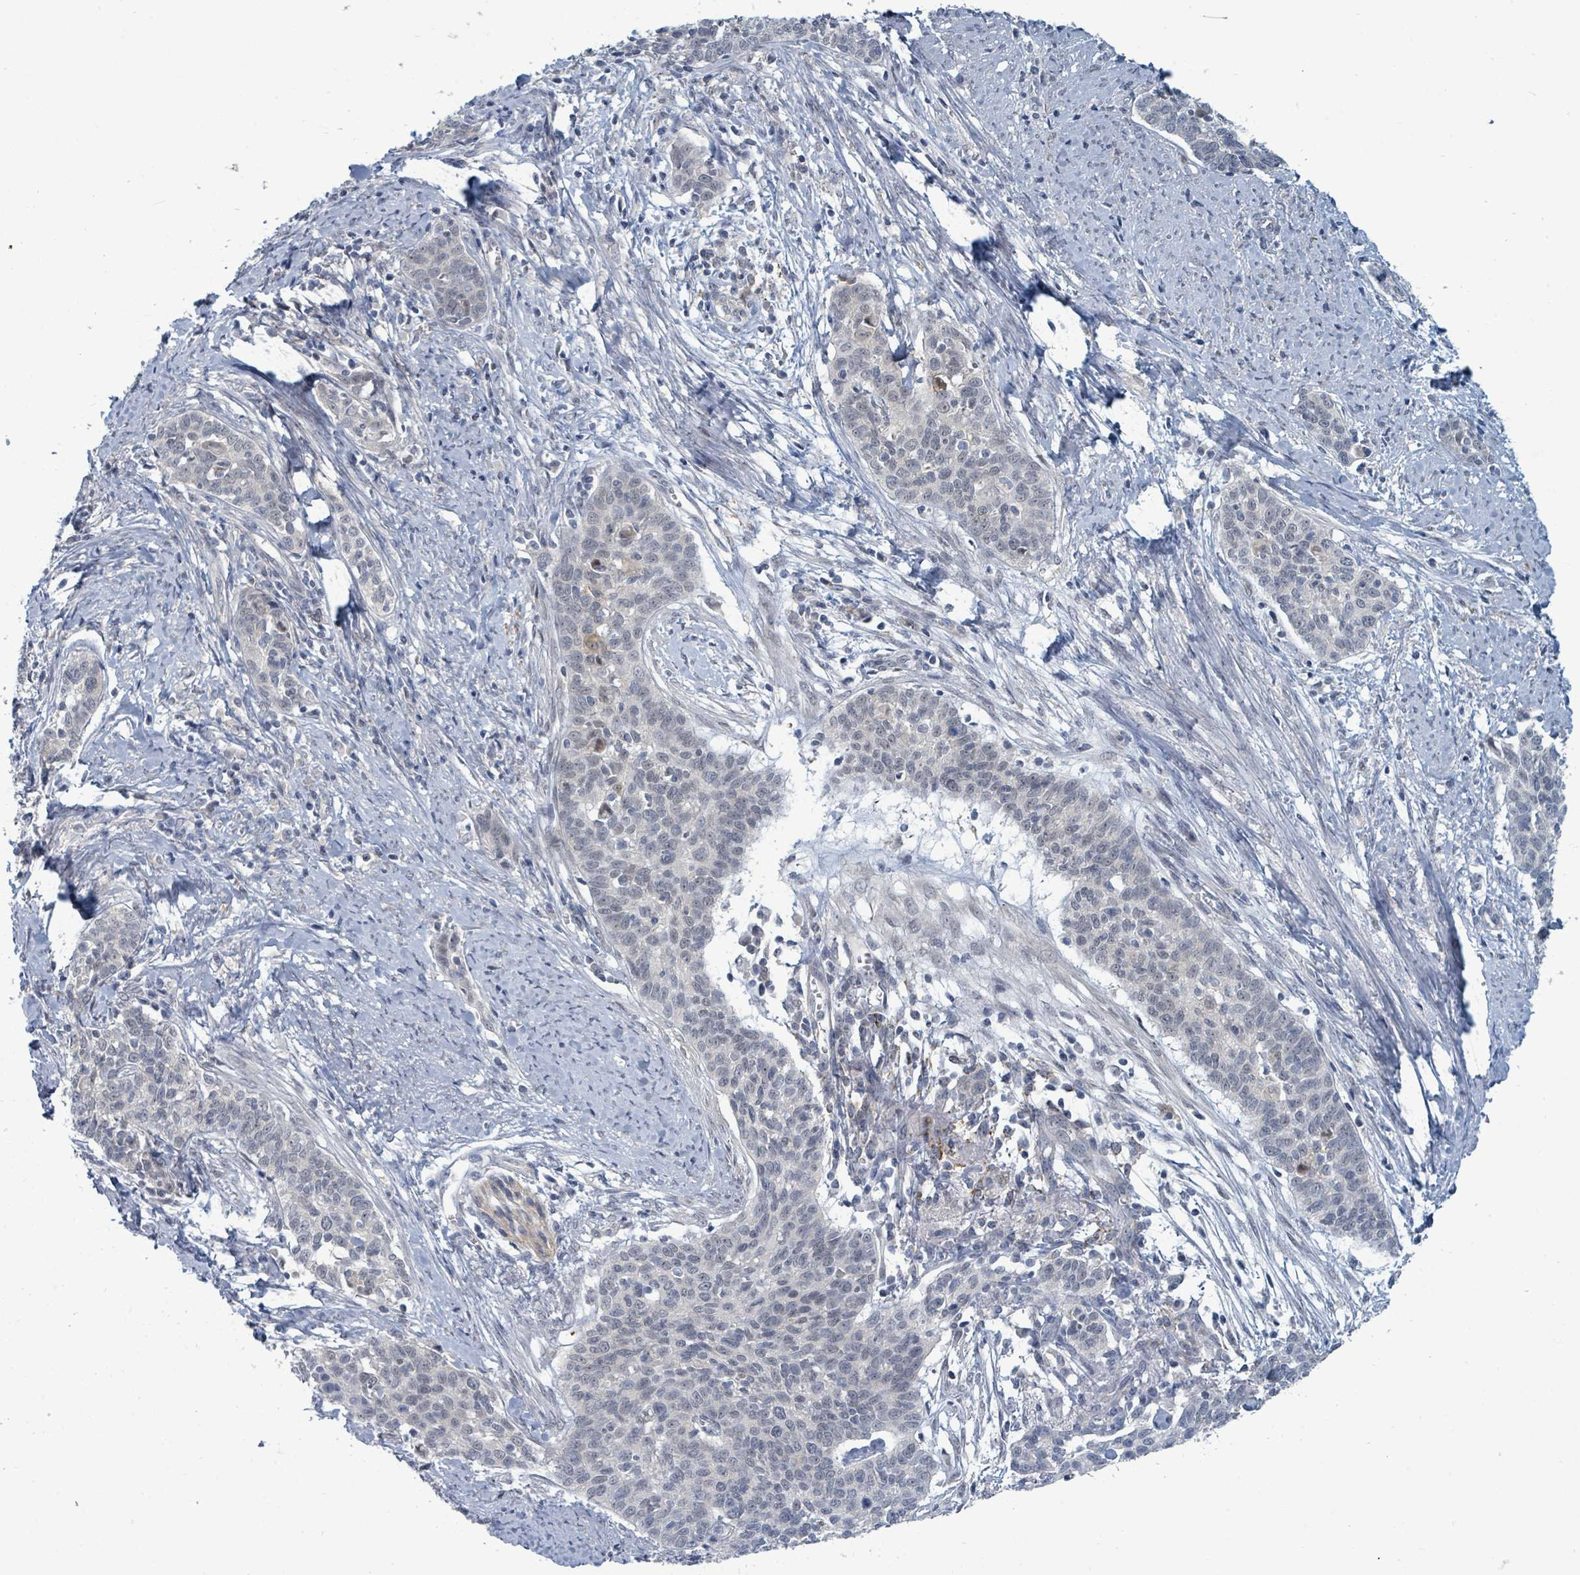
{"staining": {"intensity": "negative", "quantity": "none", "location": "none"}, "tissue": "cervical cancer", "cell_type": "Tumor cells", "image_type": "cancer", "snomed": [{"axis": "morphology", "description": "Squamous cell carcinoma, NOS"}, {"axis": "topography", "description": "Cervix"}], "caption": "Protein analysis of cervical cancer displays no significant expression in tumor cells. (Brightfield microscopy of DAB (3,3'-diaminobenzidine) immunohistochemistry at high magnification).", "gene": "TRDMT1", "patient": {"sex": "female", "age": 39}}